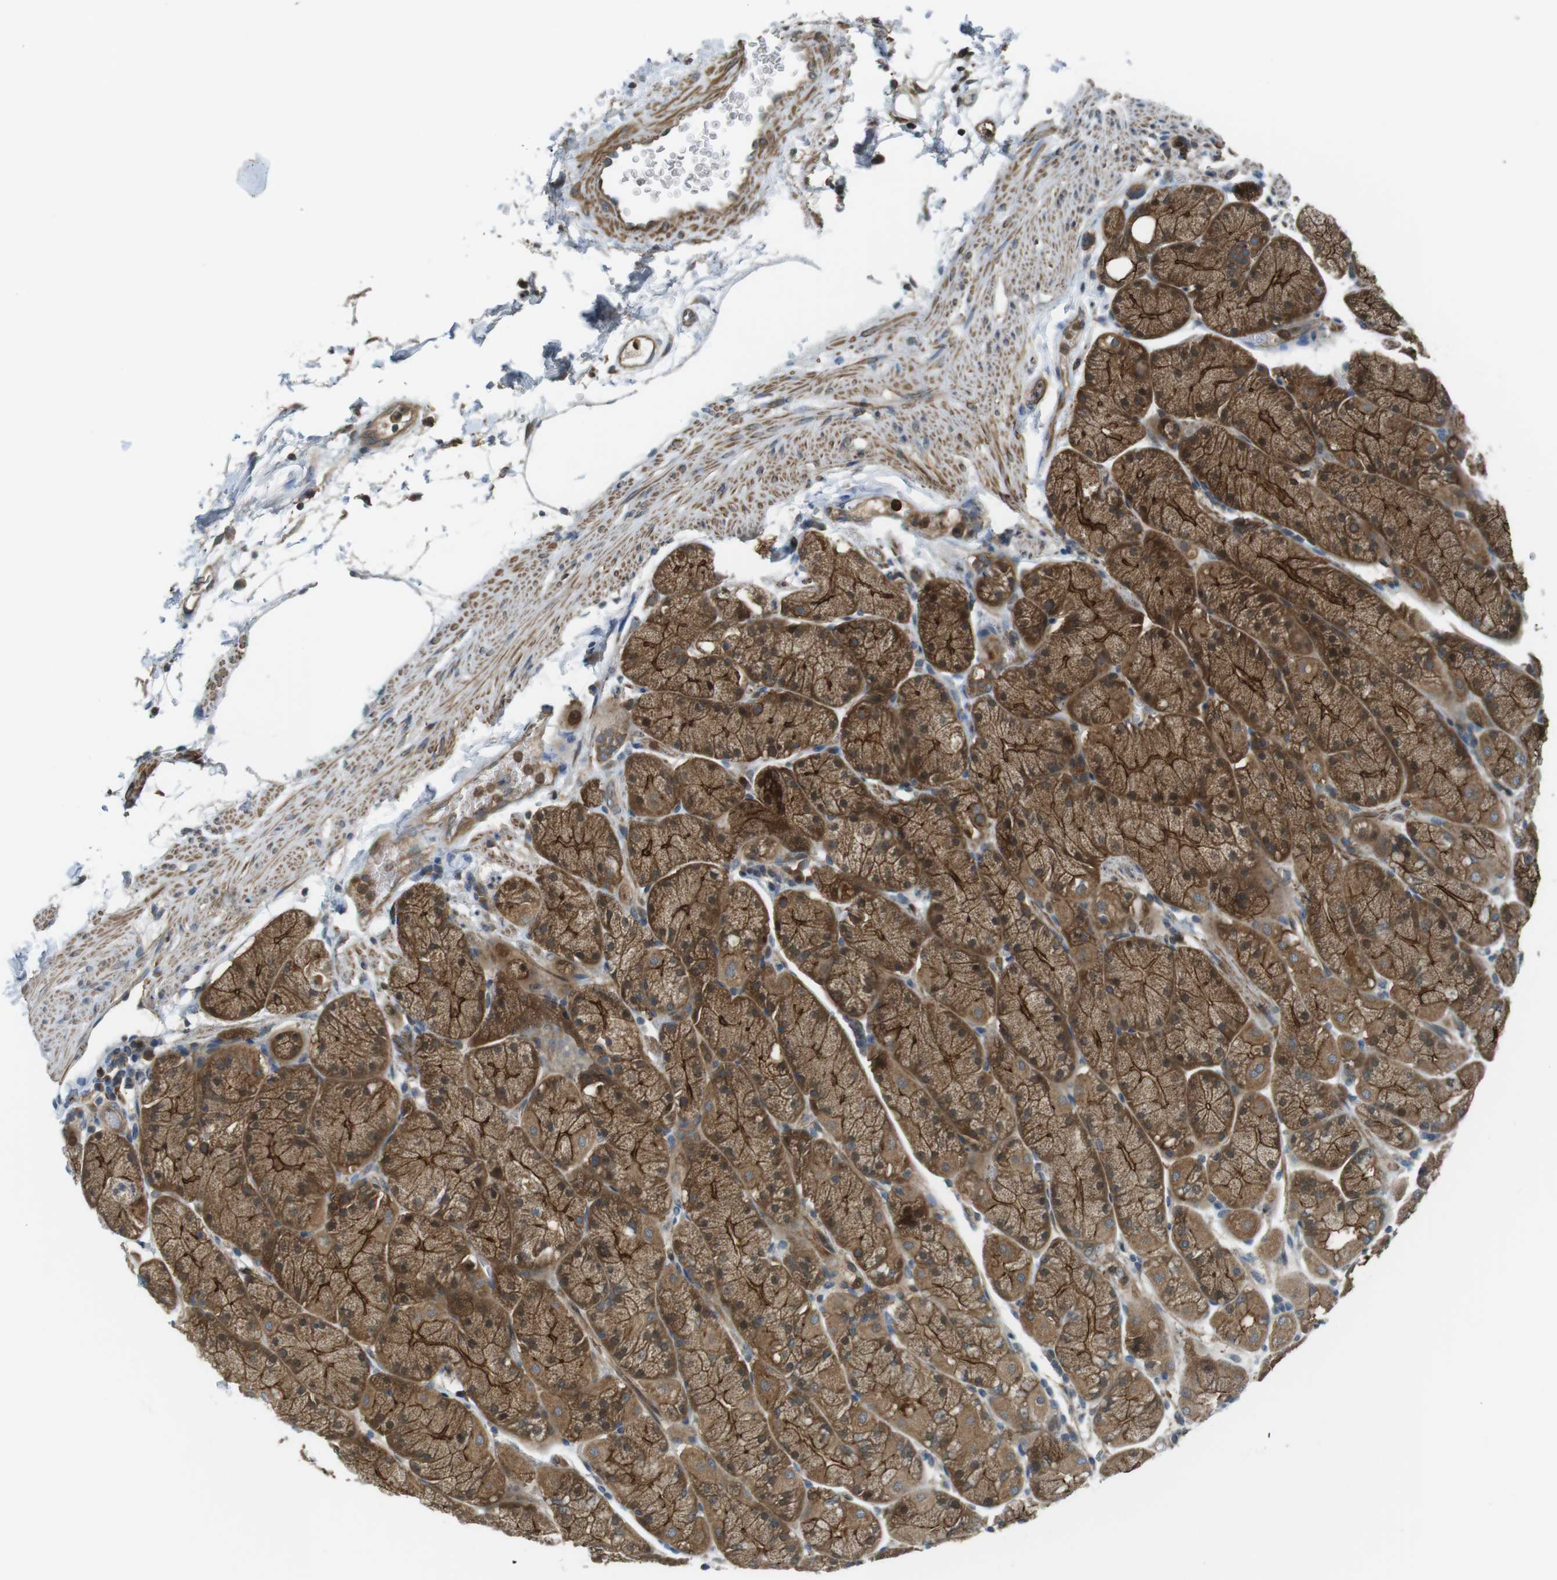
{"staining": {"intensity": "strong", "quantity": ">75%", "location": "cytoplasmic/membranous"}, "tissue": "stomach", "cell_type": "Glandular cells", "image_type": "normal", "snomed": [{"axis": "morphology", "description": "Normal tissue, NOS"}, {"axis": "topography", "description": "Stomach, upper"}, {"axis": "topography", "description": "Stomach"}], "caption": "Glandular cells exhibit strong cytoplasmic/membranous staining in about >75% of cells in unremarkable stomach. (brown staining indicates protein expression, while blue staining denotes nuclei).", "gene": "LRRC3B", "patient": {"sex": "male", "age": 76}}